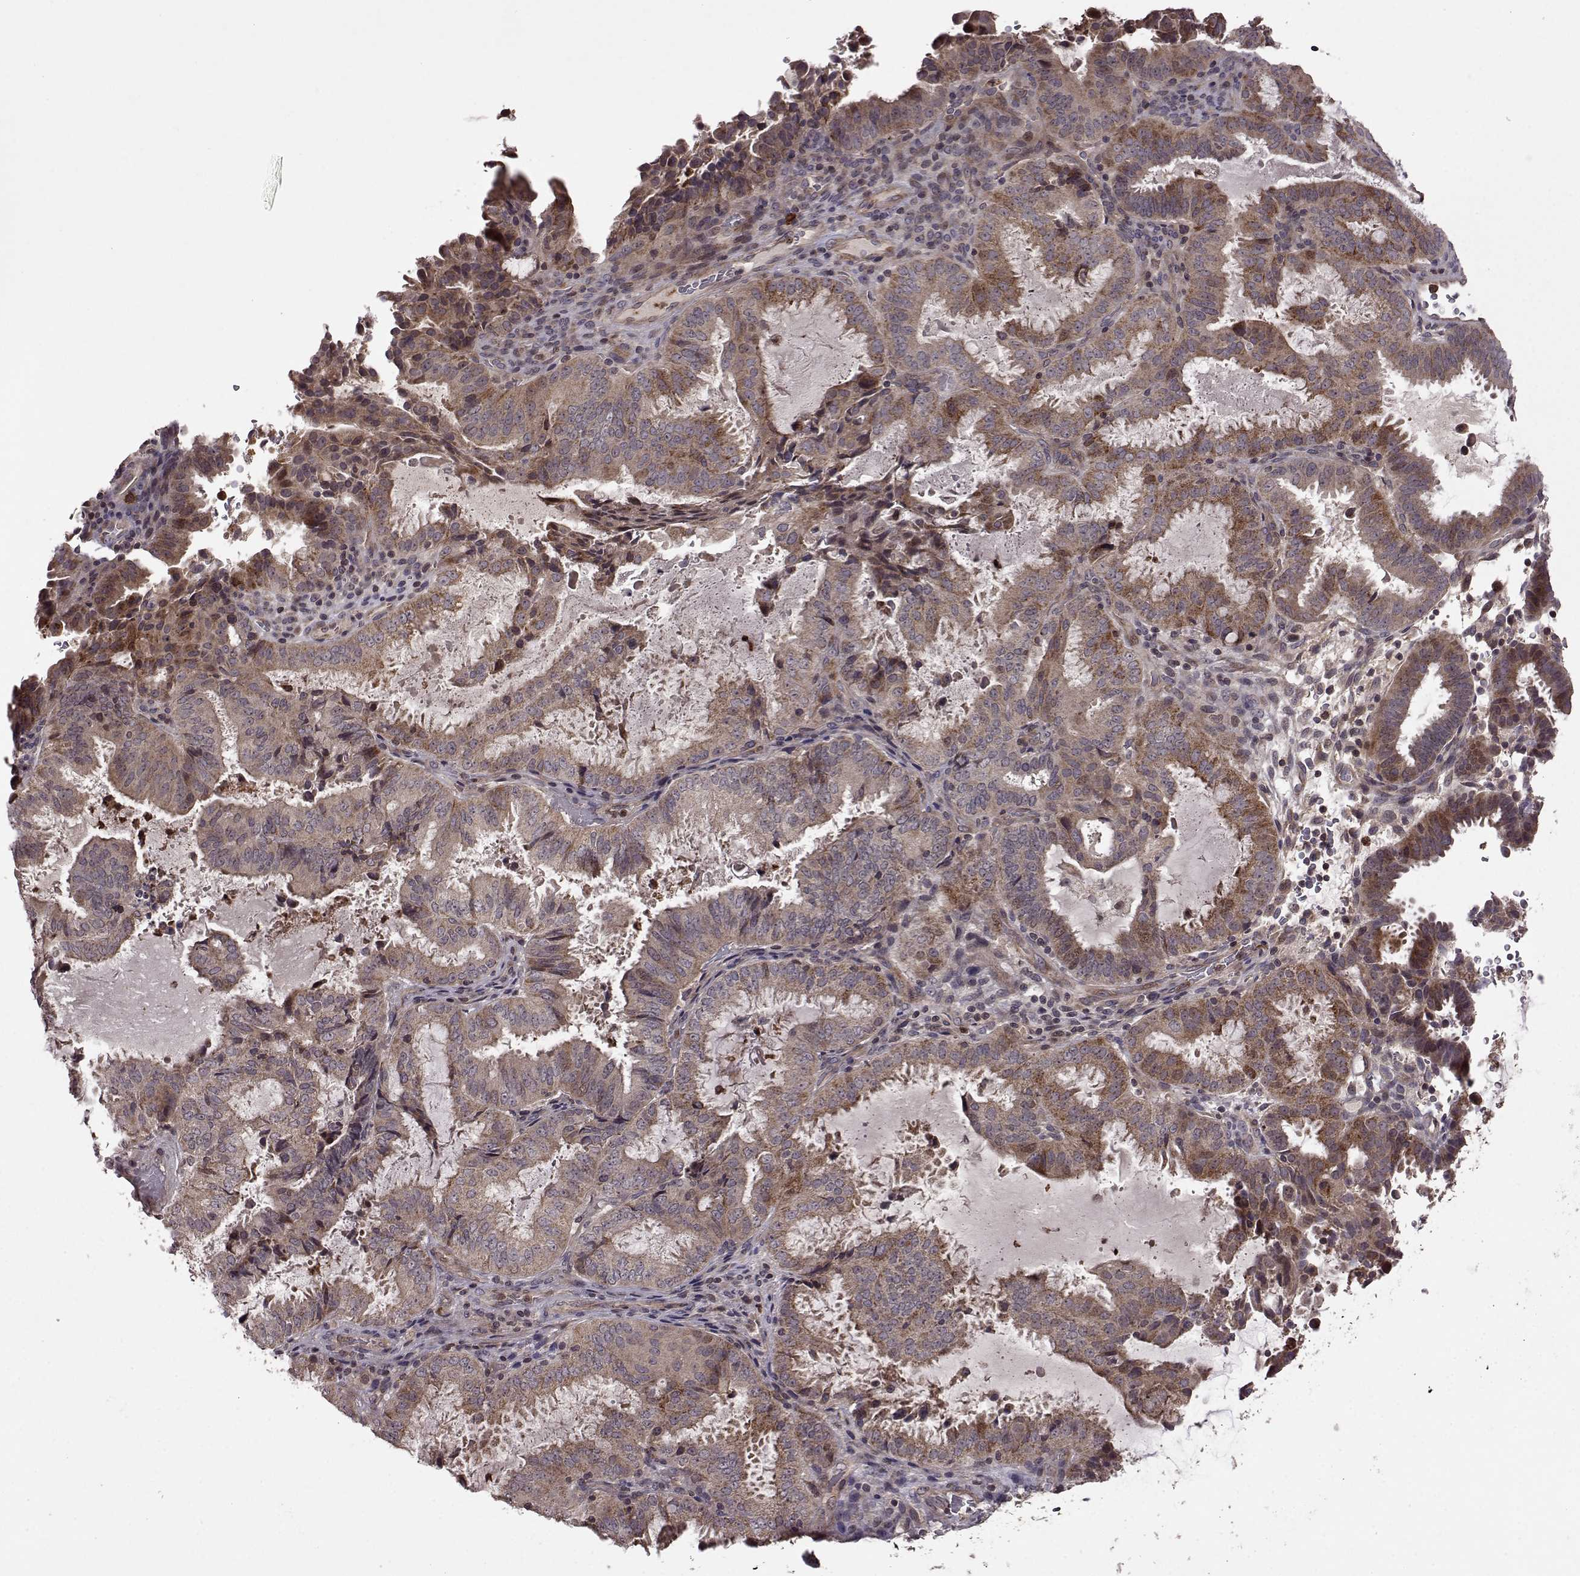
{"staining": {"intensity": "moderate", "quantity": ">75%", "location": "cytoplasmic/membranous"}, "tissue": "ovarian cancer", "cell_type": "Tumor cells", "image_type": "cancer", "snomed": [{"axis": "morphology", "description": "Carcinoma, endometroid"}, {"axis": "topography", "description": "Ovary"}], "caption": "Moderate cytoplasmic/membranous staining for a protein is appreciated in about >75% of tumor cells of endometroid carcinoma (ovarian) using IHC.", "gene": "TRMU", "patient": {"sex": "female", "age": 41}}